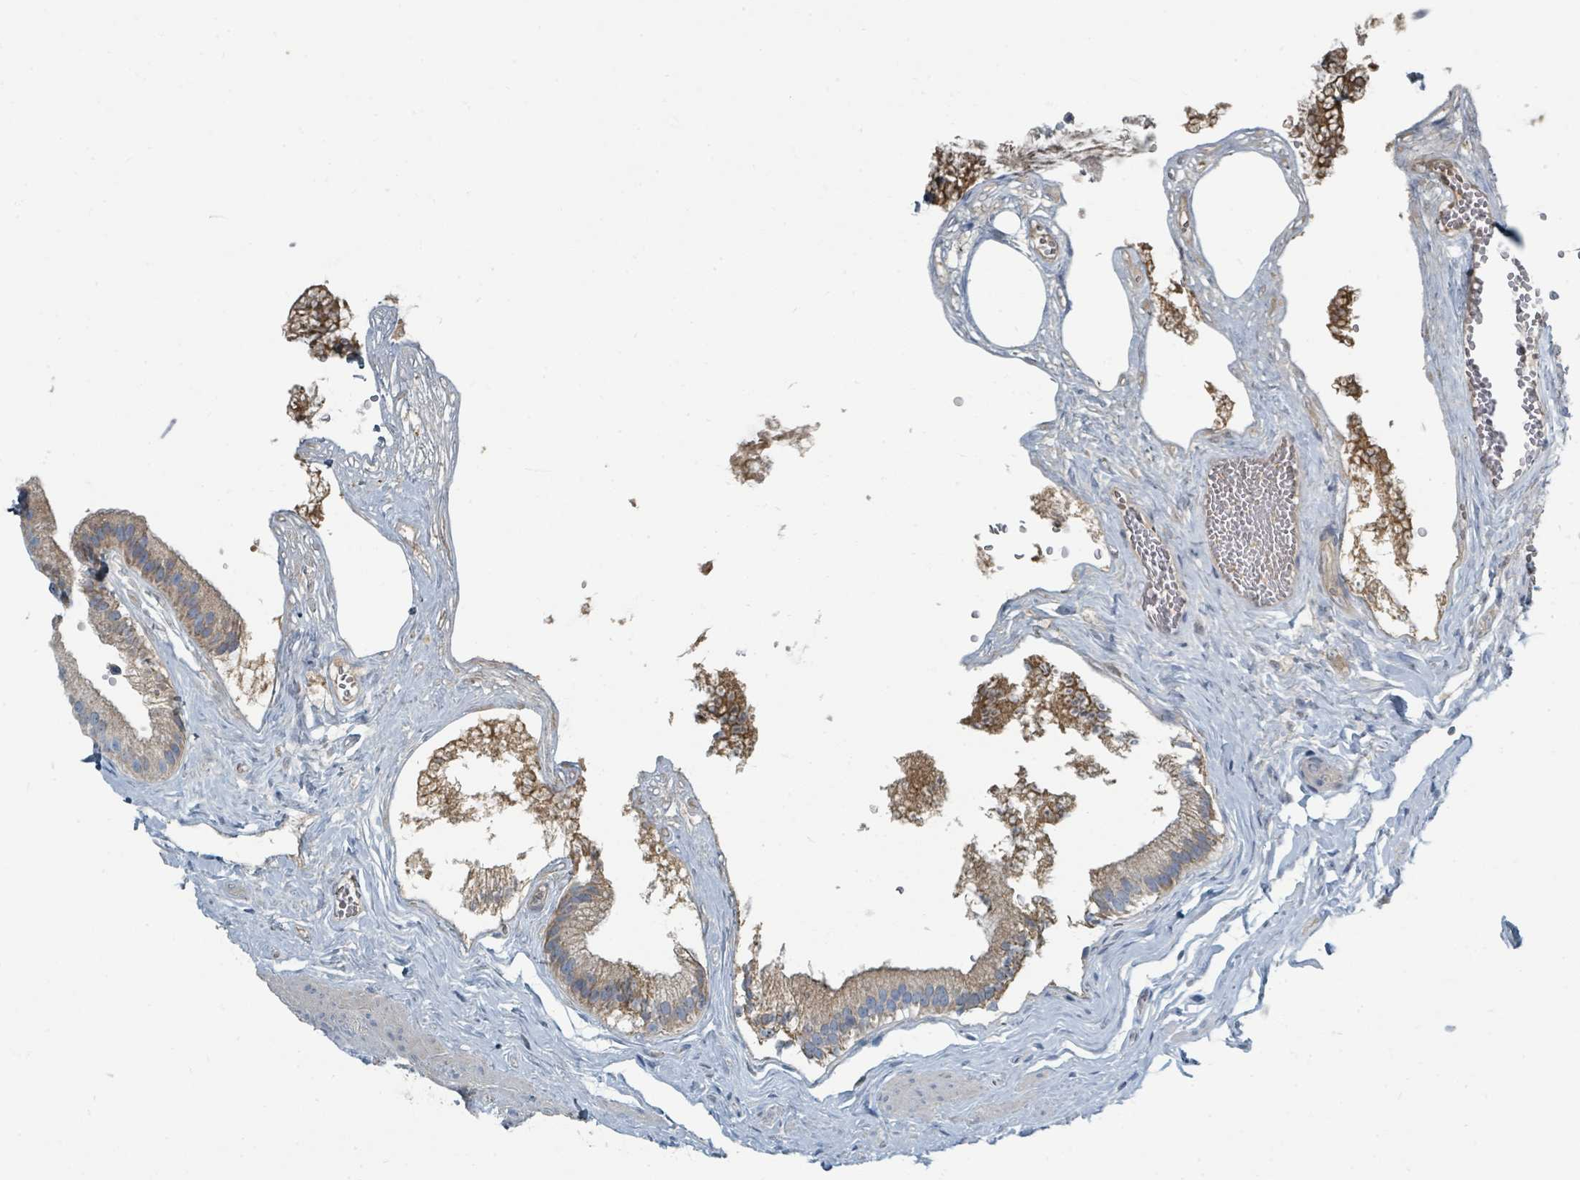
{"staining": {"intensity": "moderate", "quantity": ">75%", "location": "cytoplasmic/membranous"}, "tissue": "gallbladder", "cell_type": "Glandular cells", "image_type": "normal", "snomed": [{"axis": "morphology", "description": "Normal tissue, NOS"}, {"axis": "topography", "description": "Gallbladder"}], "caption": "Immunohistochemical staining of normal gallbladder demonstrates medium levels of moderate cytoplasmic/membranous positivity in approximately >75% of glandular cells.", "gene": "SLC25A23", "patient": {"sex": "female", "age": 54}}